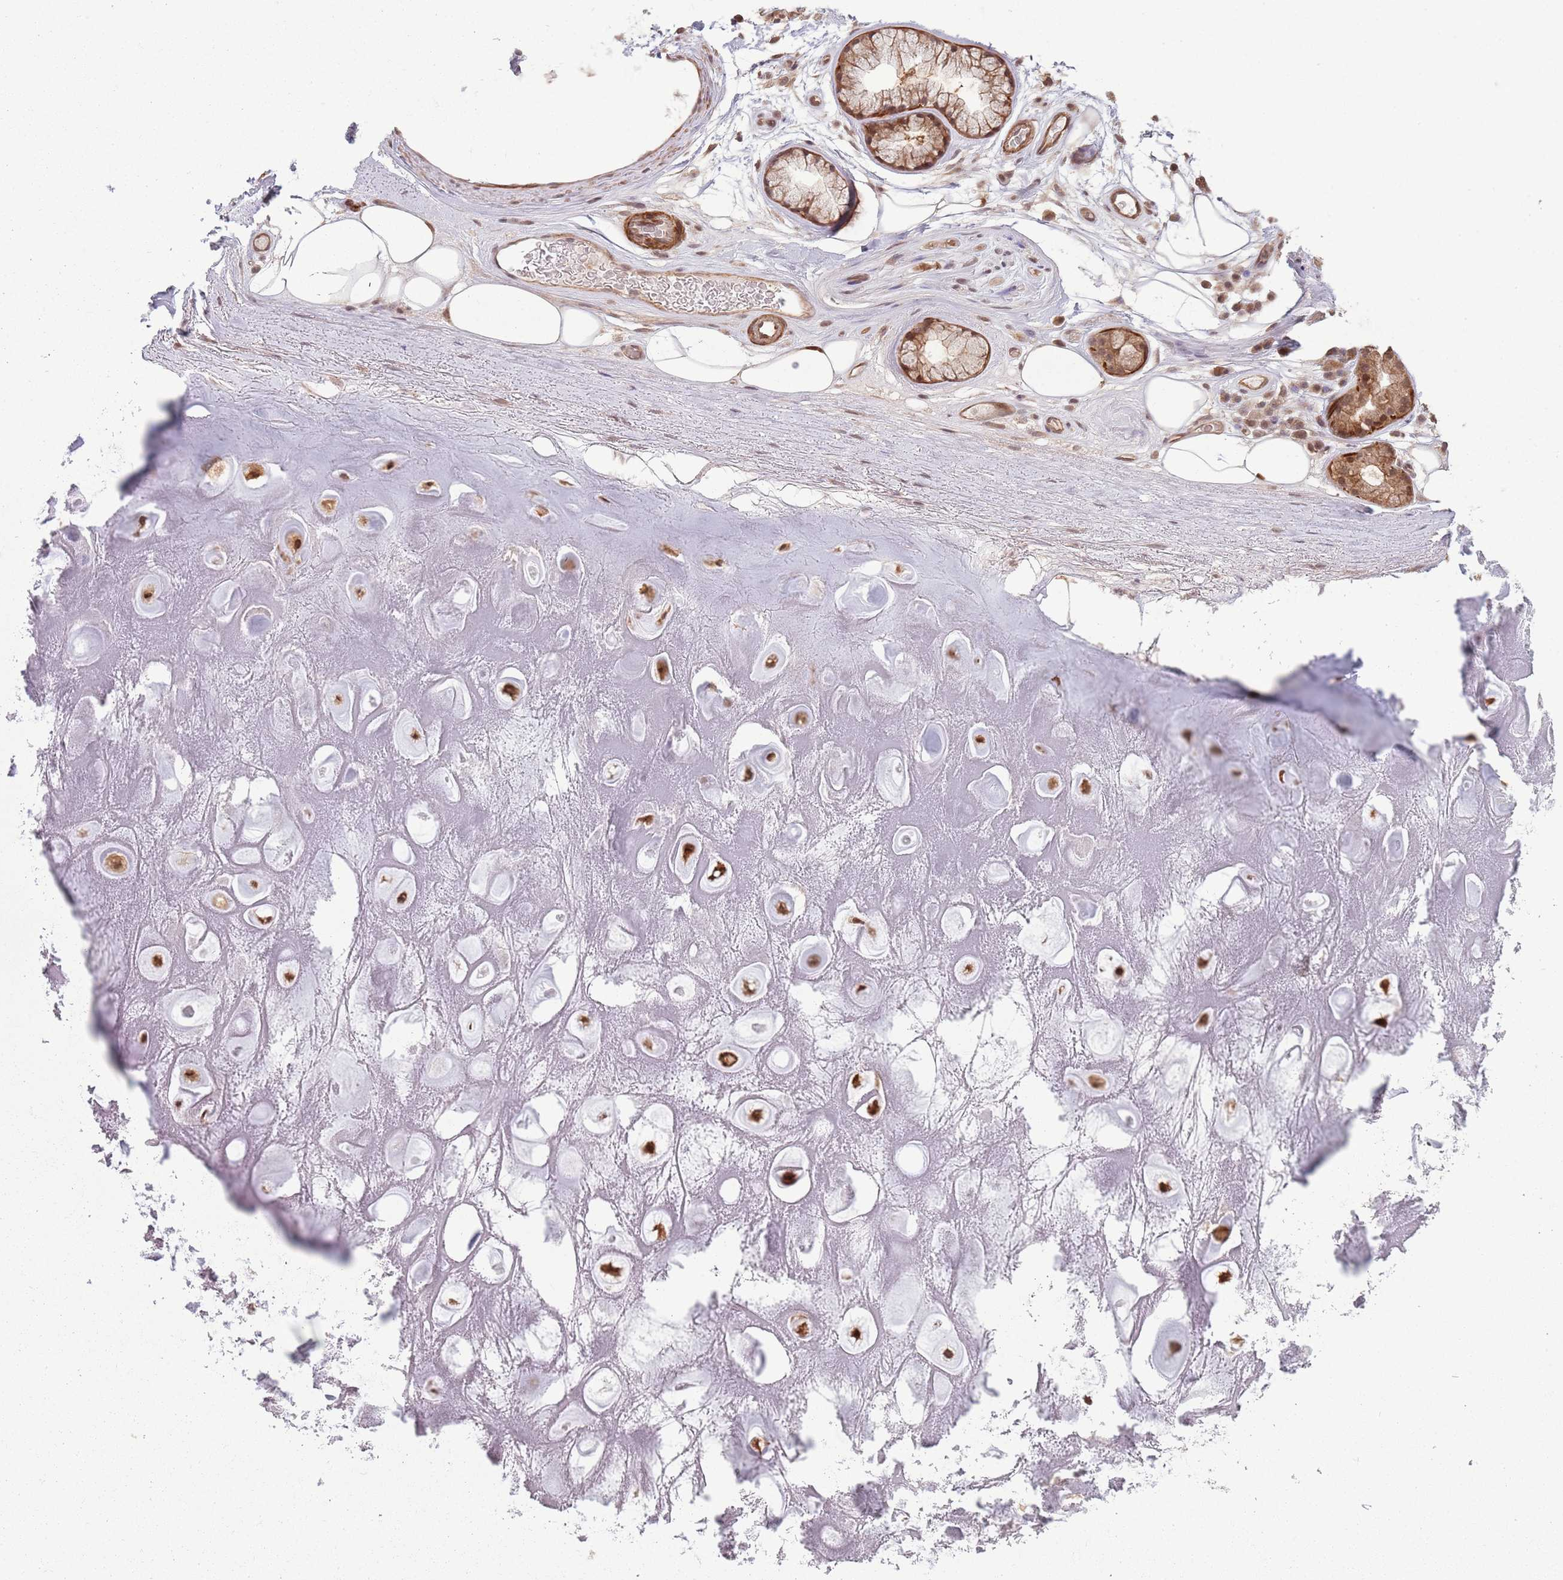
{"staining": {"intensity": "strong", "quantity": "<25%", "location": "nuclear"}, "tissue": "adipose tissue", "cell_type": "Adipocytes", "image_type": "normal", "snomed": [{"axis": "morphology", "description": "Normal tissue, NOS"}, {"axis": "topography", "description": "Cartilage tissue"}], "caption": "Benign adipose tissue shows strong nuclear expression in approximately <25% of adipocytes.", "gene": "CCDC154", "patient": {"sex": "male", "age": 81}}